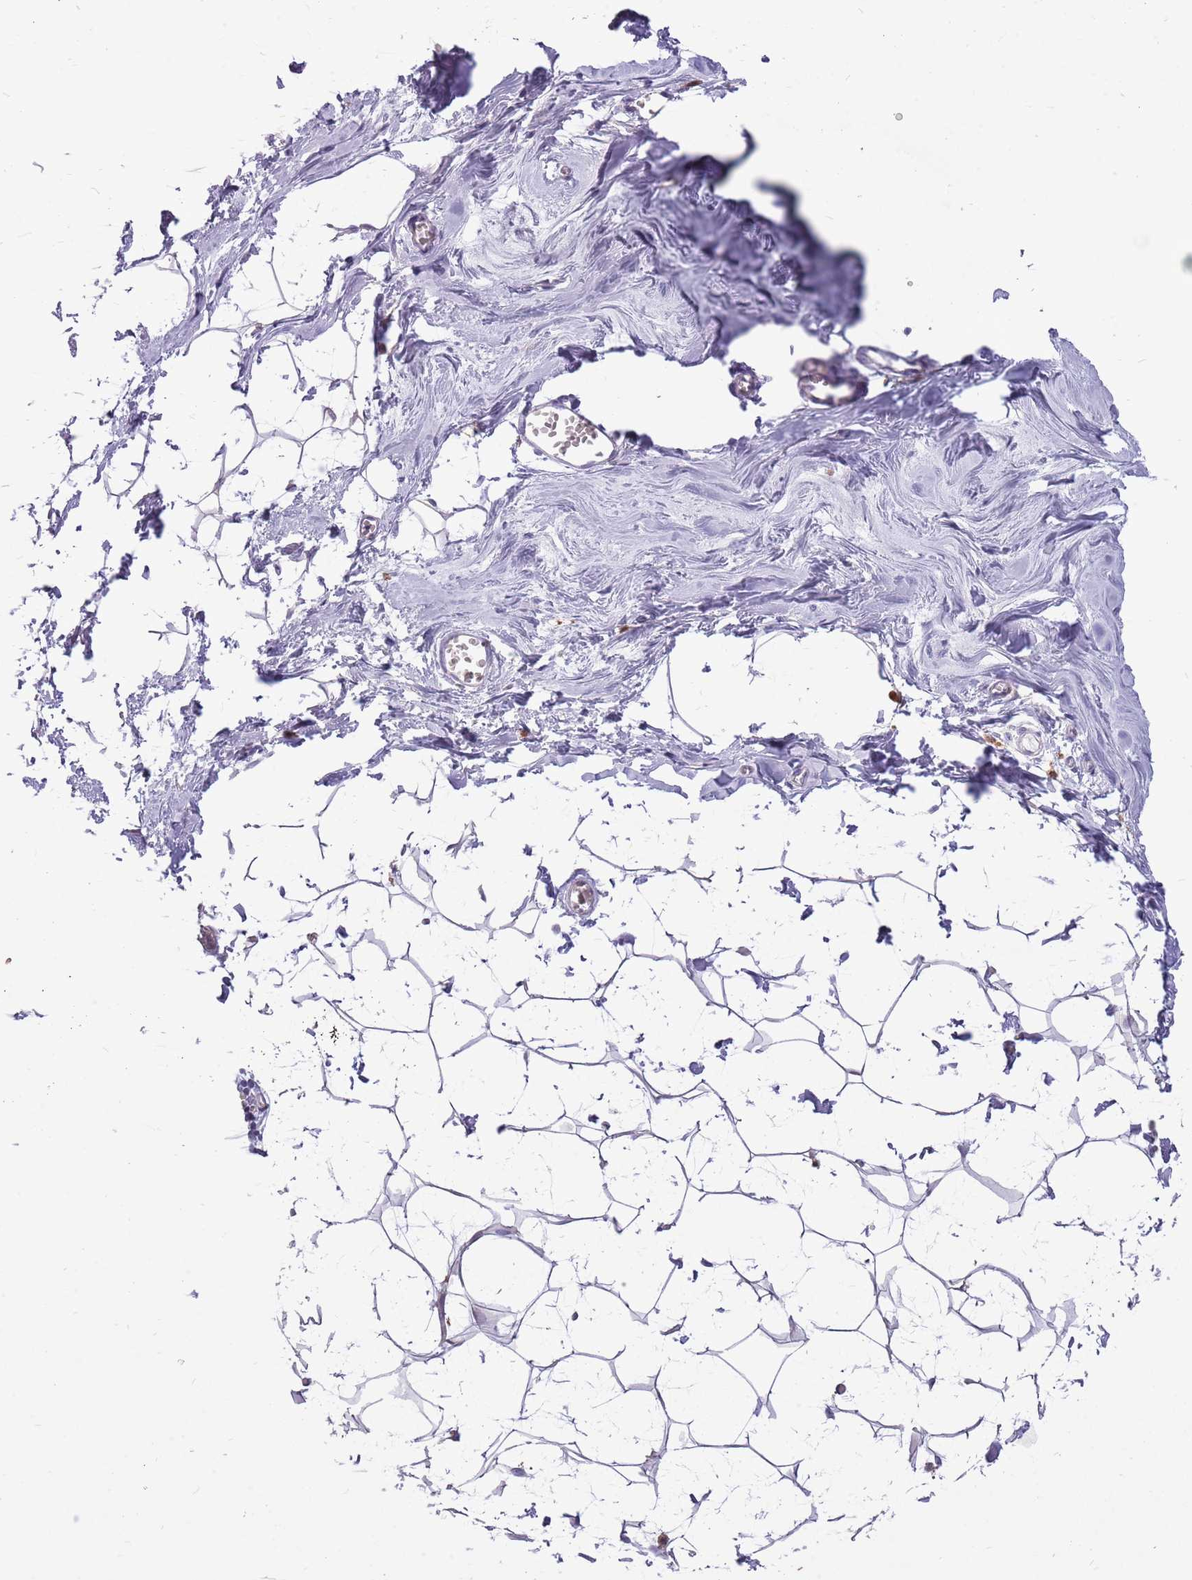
{"staining": {"intensity": "negative", "quantity": "none", "location": "none"}, "tissue": "breast", "cell_type": "Adipocytes", "image_type": "normal", "snomed": [{"axis": "morphology", "description": "Normal tissue, NOS"}, {"axis": "topography", "description": "Breast"}], "caption": "Immunohistochemical staining of unremarkable human breast reveals no significant expression in adipocytes. (DAB (3,3'-diaminobenzidine) immunohistochemistry (IHC), high magnification).", "gene": "WDR90", "patient": {"sex": "female", "age": 27}}